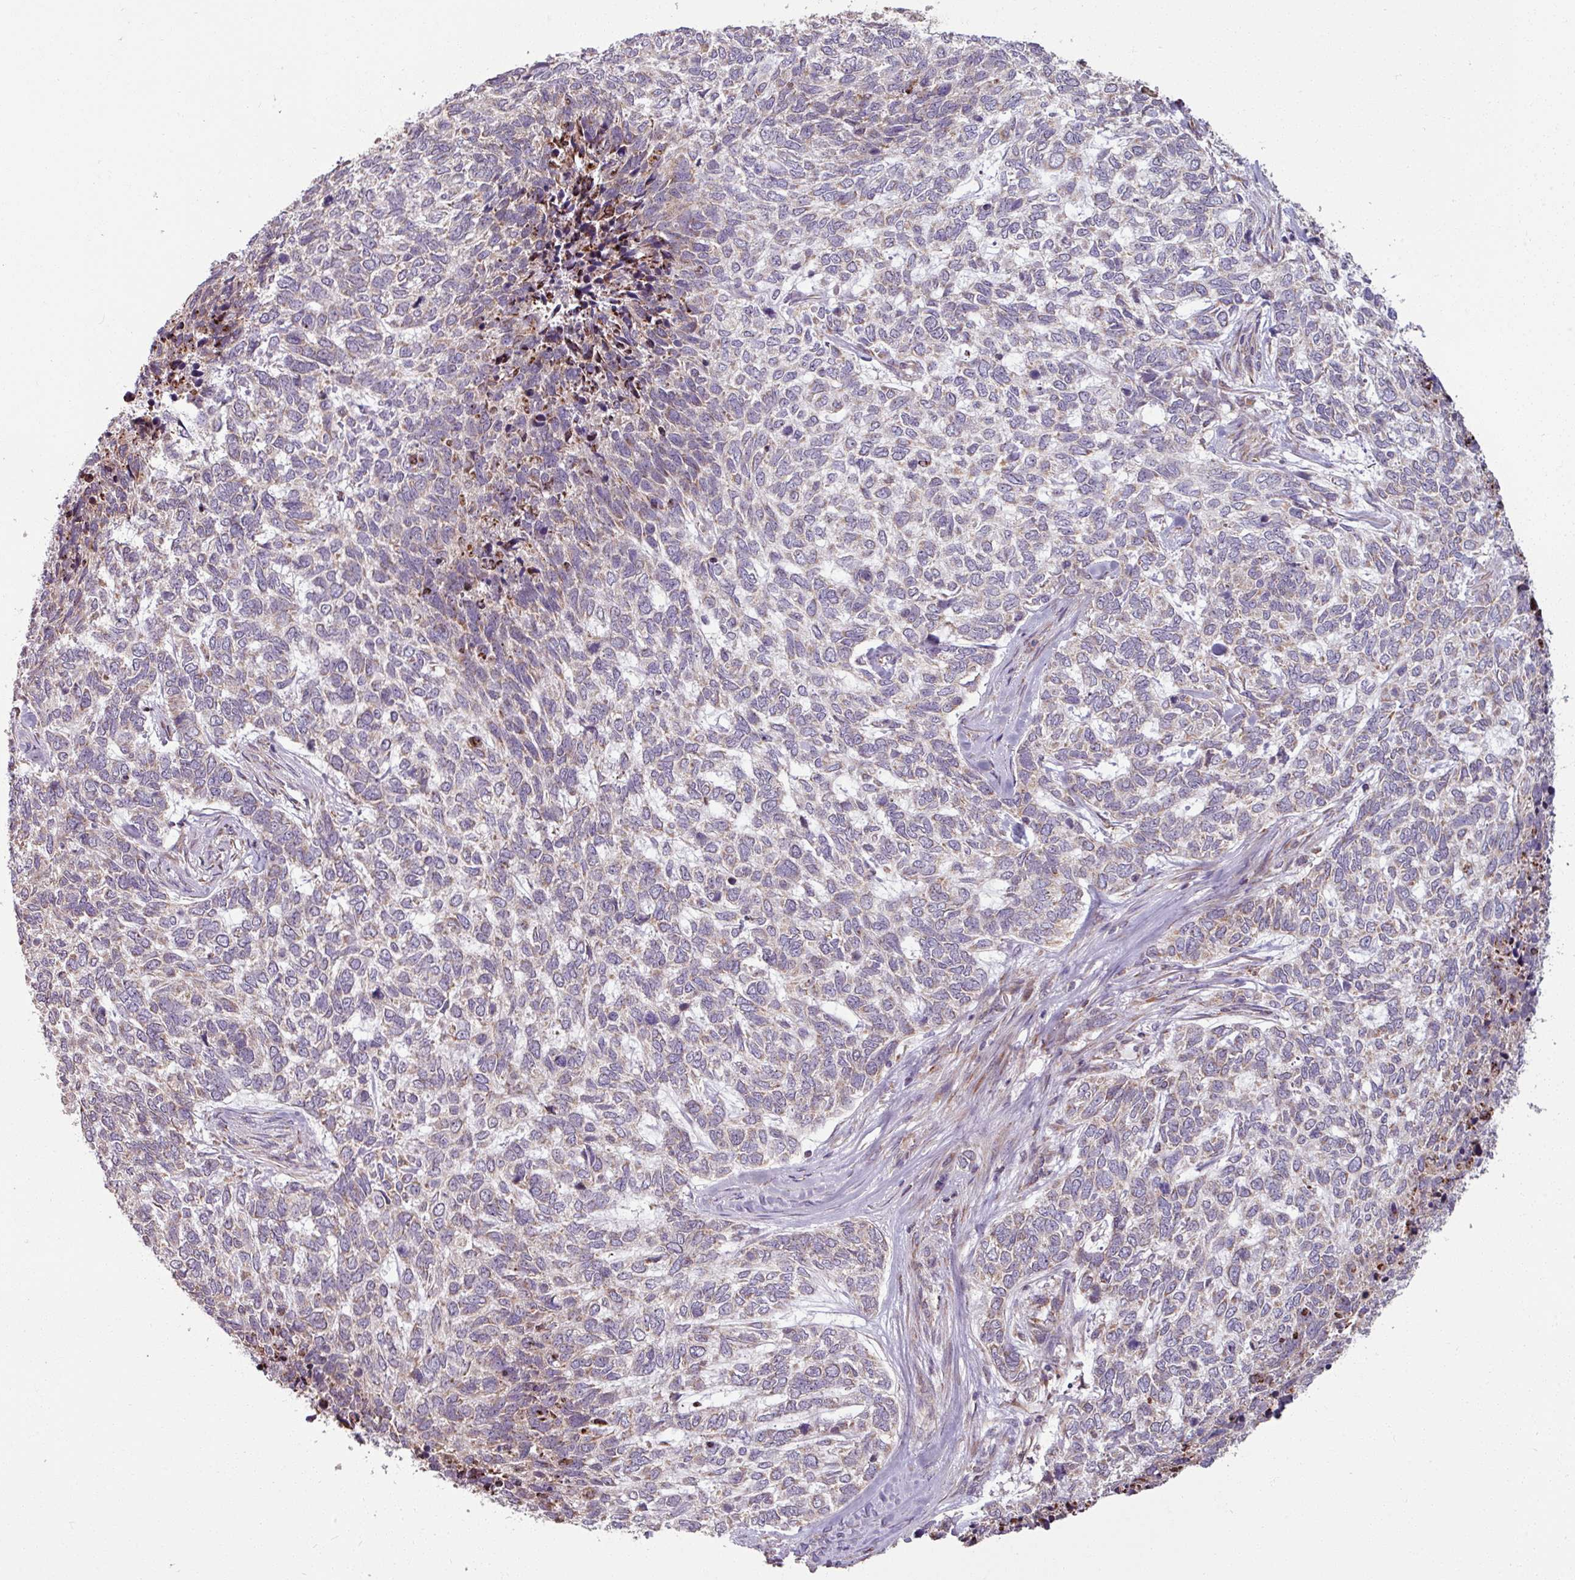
{"staining": {"intensity": "negative", "quantity": "none", "location": "none"}, "tissue": "skin cancer", "cell_type": "Tumor cells", "image_type": "cancer", "snomed": [{"axis": "morphology", "description": "Basal cell carcinoma"}, {"axis": "topography", "description": "Skin"}], "caption": "Tumor cells are negative for brown protein staining in skin cancer.", "gene": "MAGT1", "patient": {"sex": "female", "age": 65}}